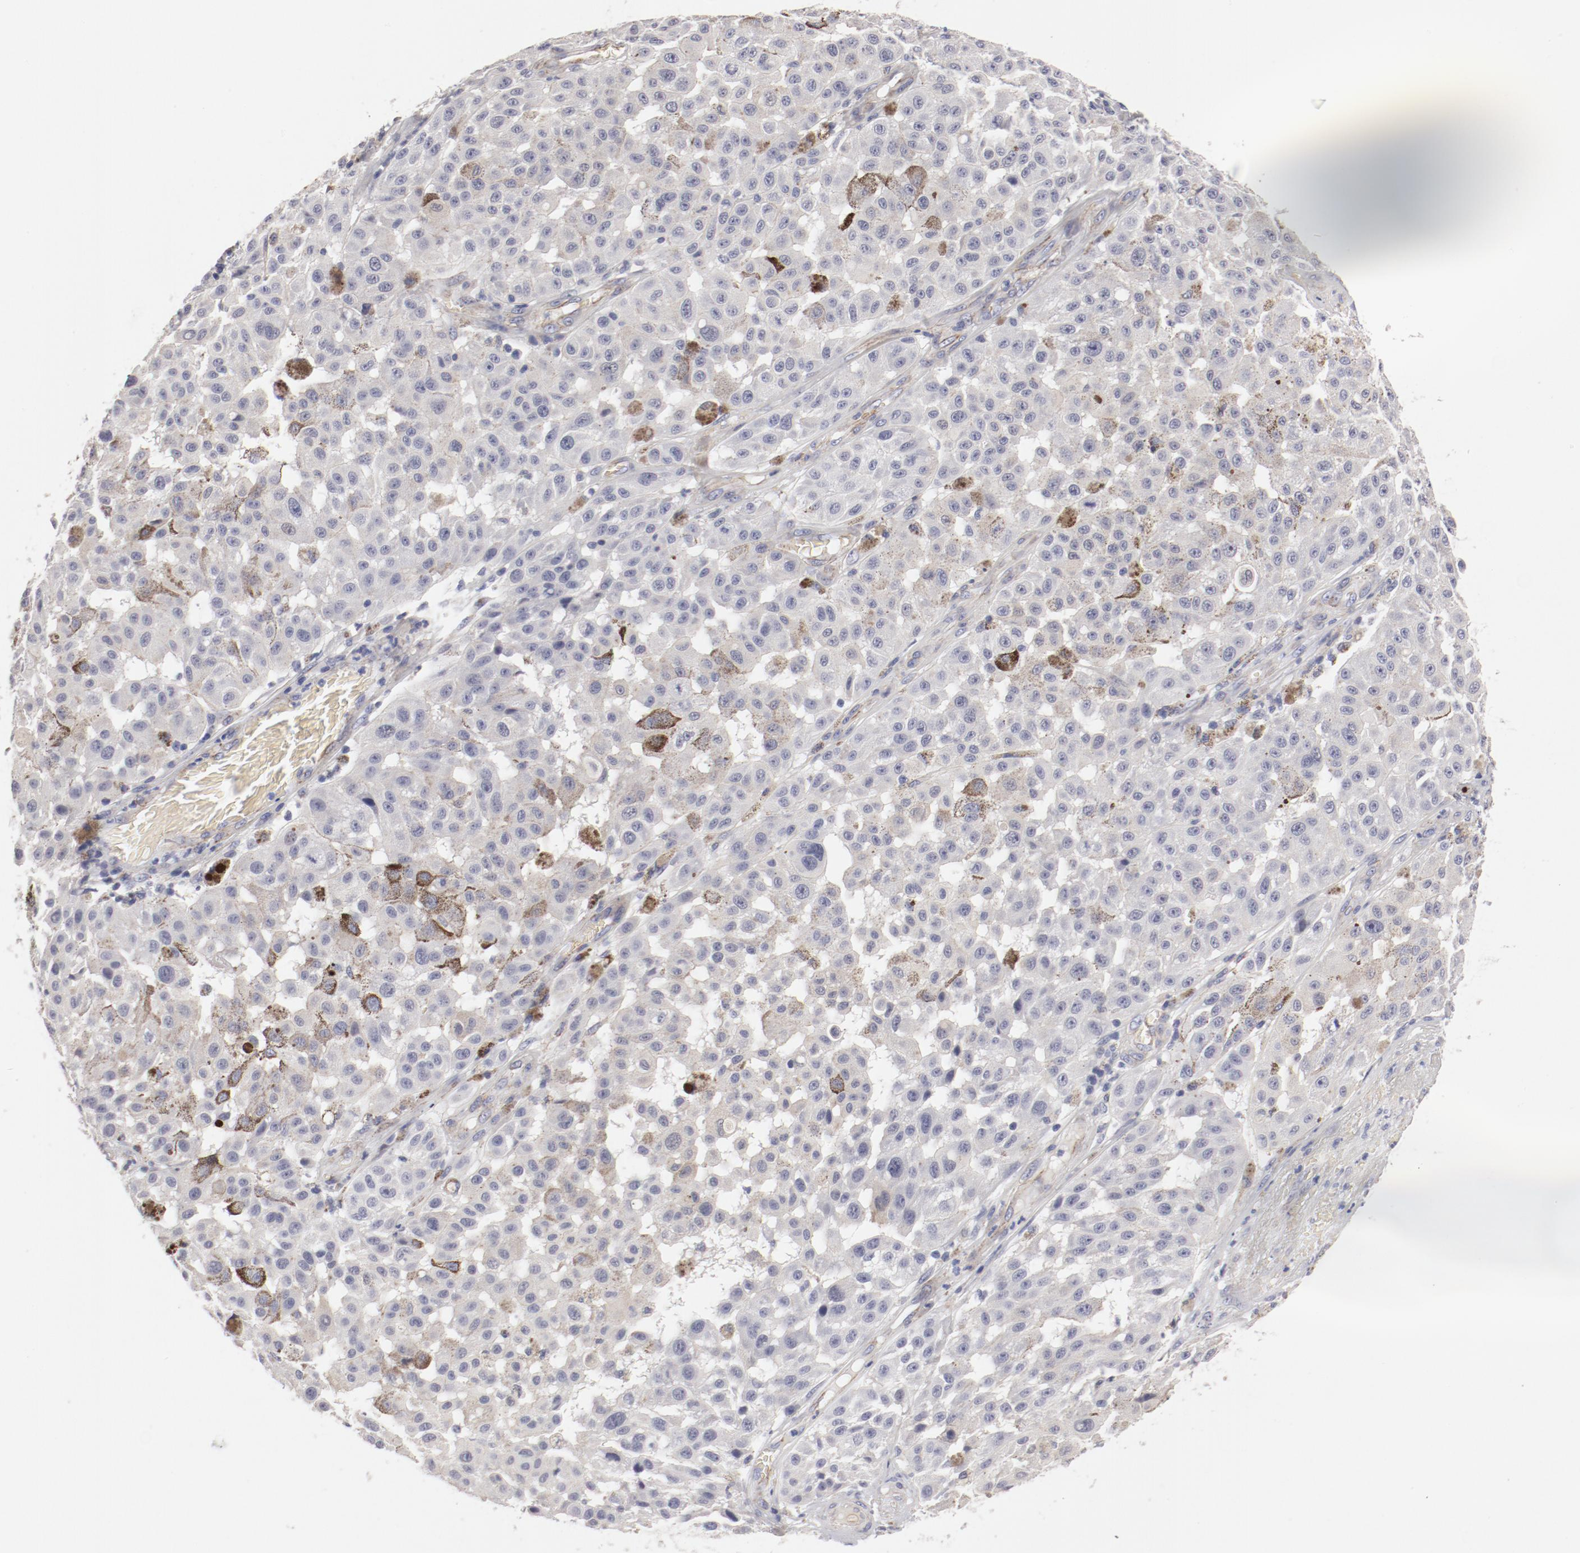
{"staining": {"intensity": "weak", "quantity": "<25%", "location": "cytoplasmic/membranous"}, "tissue": "melanoma", "cell_type": "Tumor cells", "image_type": "cancer", "snomed": [{"axis": "morphology", "description": "Malignant melanoma, NOS"}, {"axis": "topography", "description": "Skin"}], "caption": "This is an immunohistochemistry (IHC) image of human malignant melanoma. There is no expression in tumor cells.", "gene": "LAX1", "patient": {"sex": "female", "age": 64}}